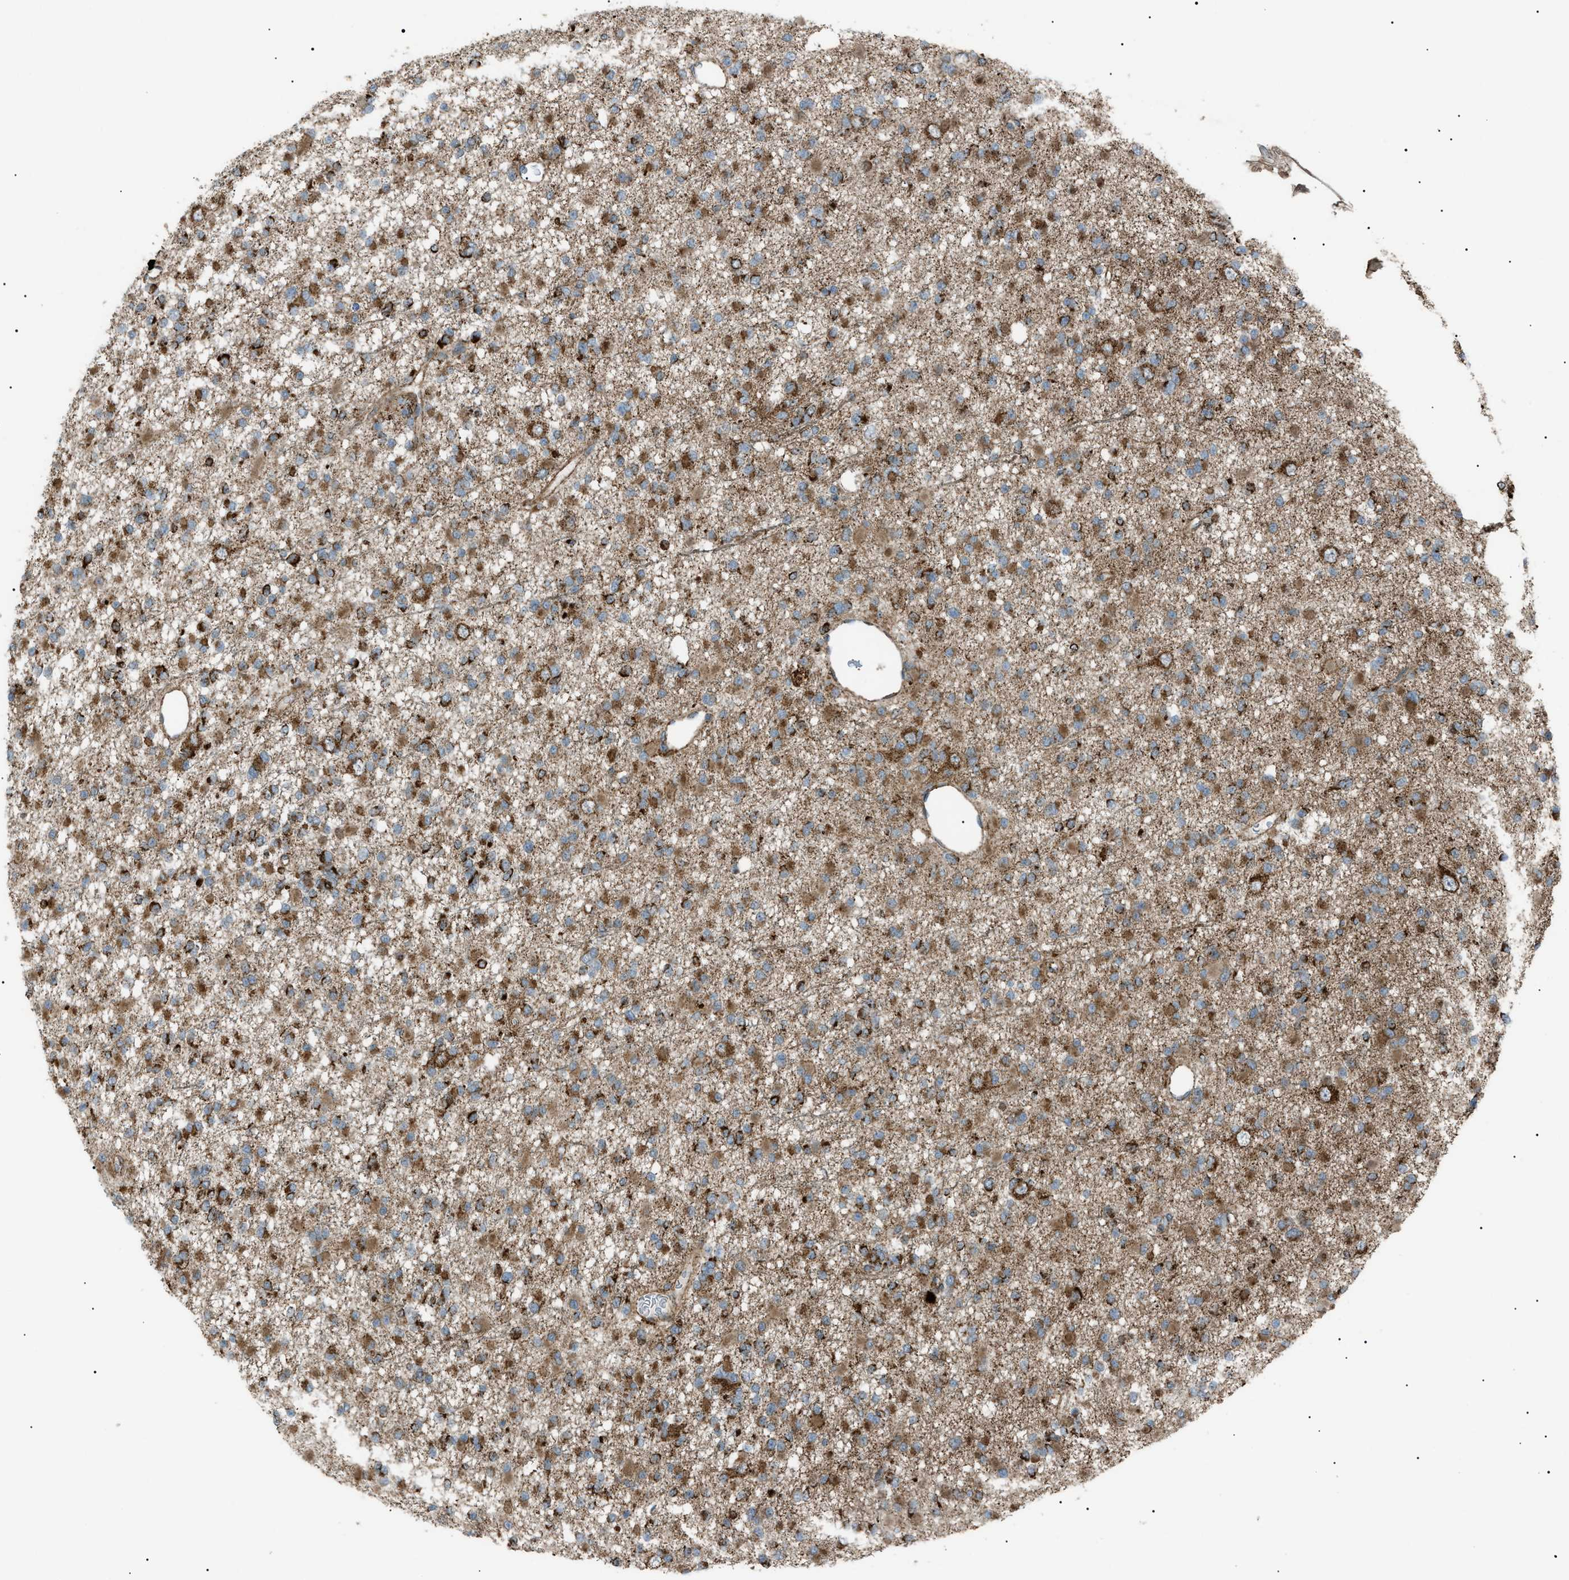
{"staining": {"intensity": "moderate", "quantity": ">75%", "location": "cytoplasmic/membranous"}, "tissue": "glioma", "cell_type": "Tumor cells", "image_type": "cancer", "snomed": [{"axis": "morphology", "description": "Glioma, malignant, Low grade"}, {"axis": "topography", "description": "Brain"}], "caption": "IHC (DAB) staining of human malignant low-grade glioma reveals moderate cytoplasmic/membranous protein staining in about >75% of tumor cells.", "gene": "C1GALT1C1", "patient": {"sex": "female", "age": 22}}